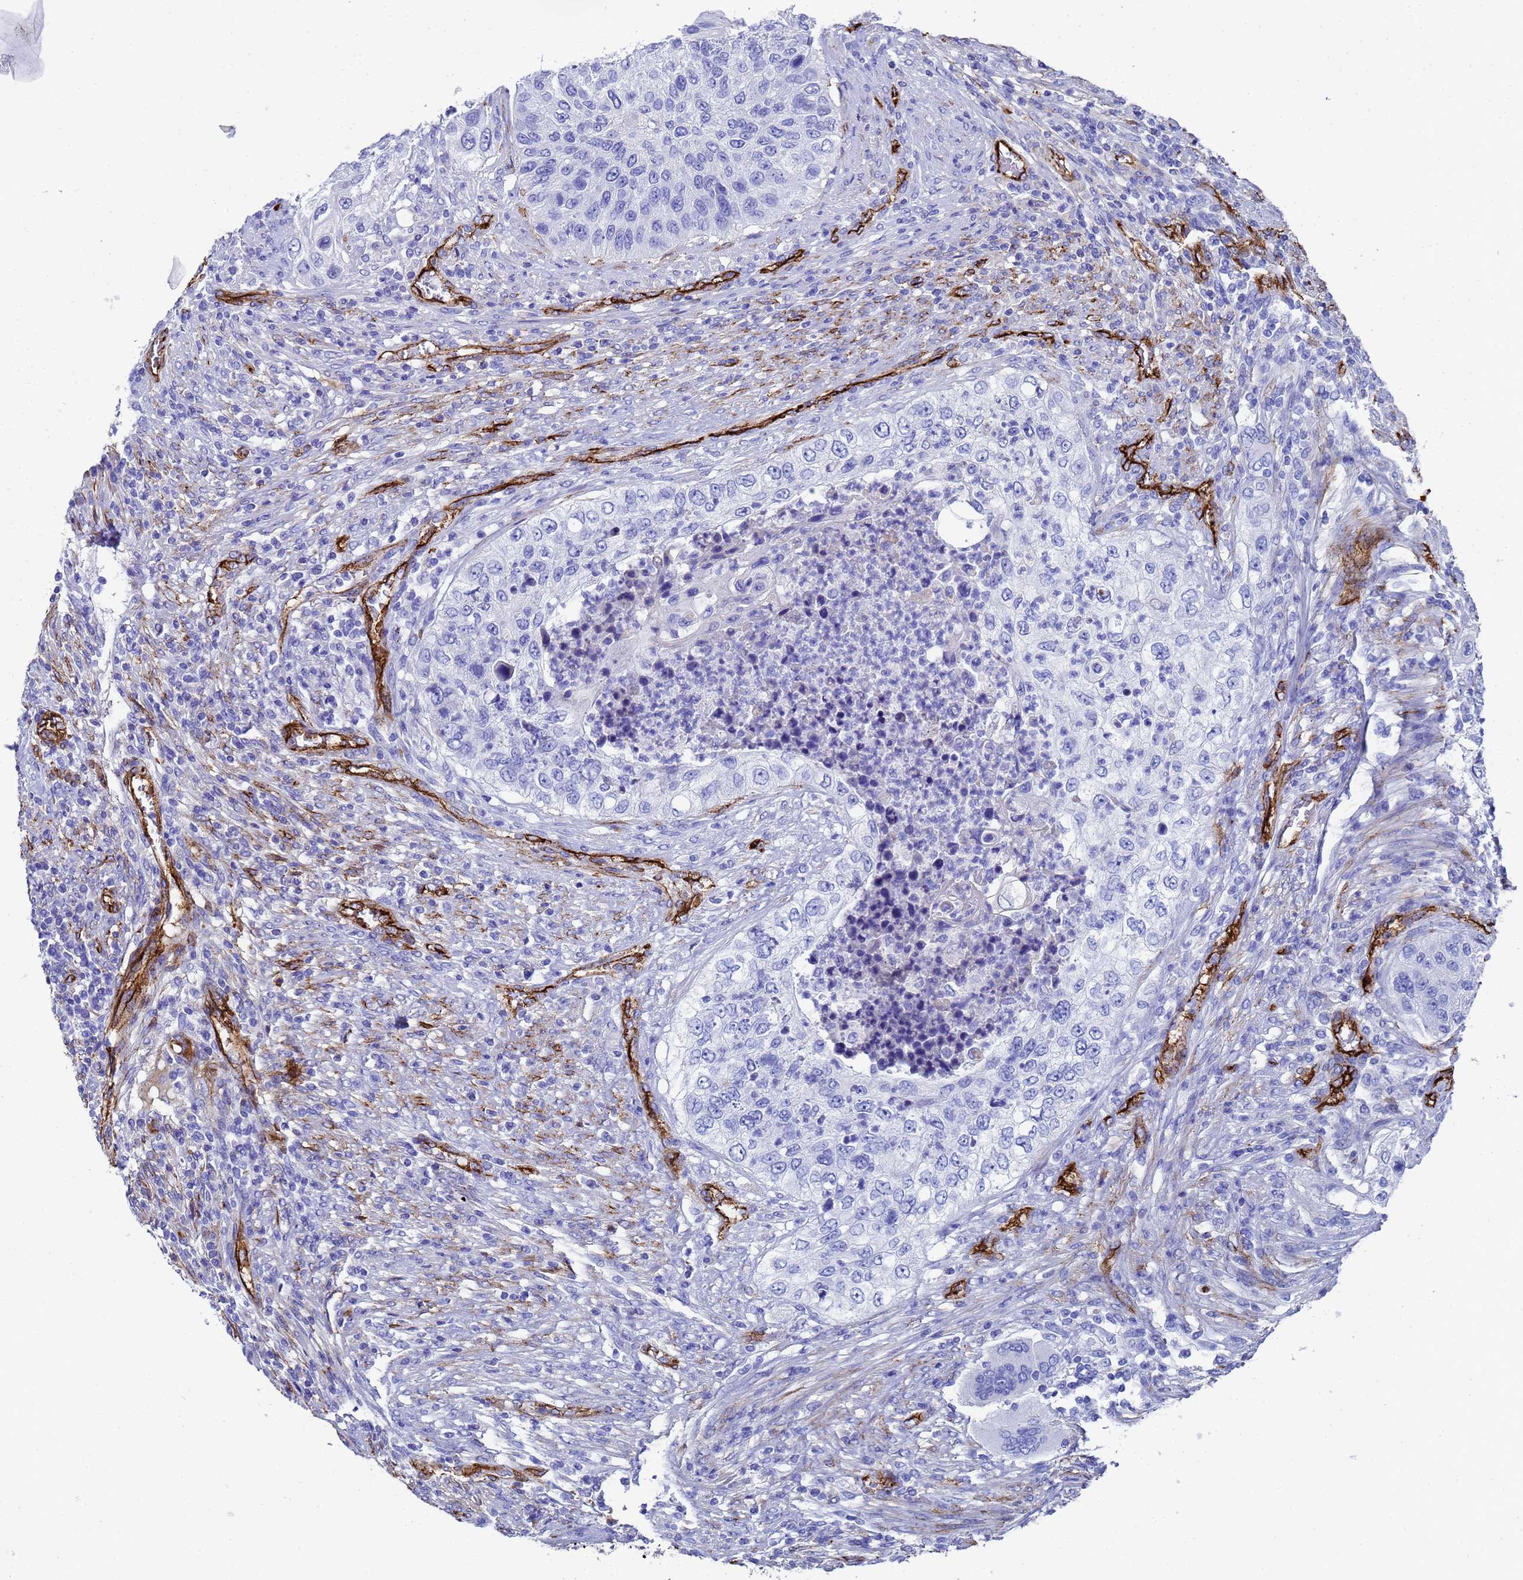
{"staining": {"intensity": "negative", "quantity": "none", "location": "none"}, "tissue": "urothelial cancer", "cell_type": "Tumor cells", "image_type": "cancer", "snomed": [{"axis": "morphology", "description": "Urothelial carcinoma, High grade"}, {"axis": "topography", "description": "Urinary bladder"}], "caption": "IHC image of neoplastic tissue: urothelial carcinoma (high-grade) stained with DAB demonstrates no significant protein expression in tumor cells. (Brightfield microscopy of DAB IHC at high magnification).", "gene": "ADIPOQ", "patient": {"sex": "female", "age": 60}}